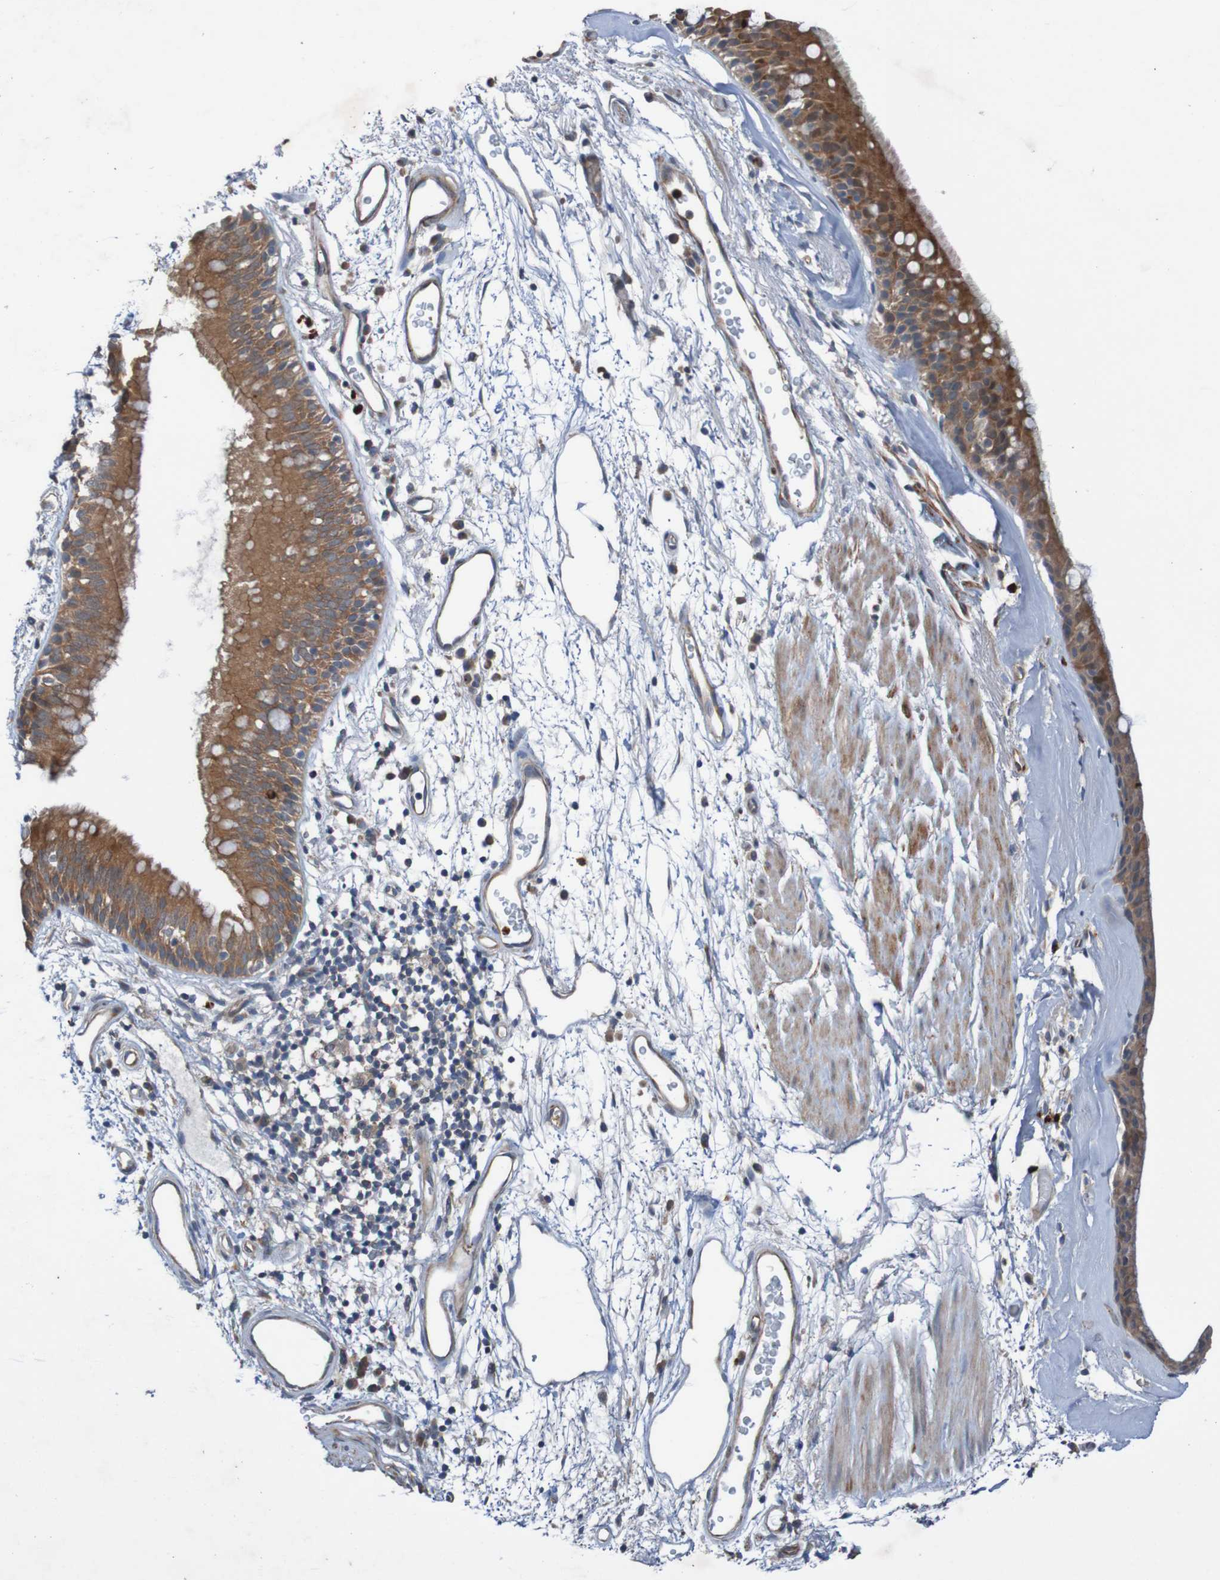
{"staining": {"intensity": "moderate", "quantity": ">75%", "location": "cytoplasmic/membranous"}, "tissue": "bronchus", "cell_type": "Respiratory epithelial cells", "image_type": "normal", "snomed": [{"axis": "morphology", "description": "Normal tissue, NOS"}, {"axis": "morphology", "description": "Adenocarcinoma, NOS"}, {"axis": "topography", "description": "Bronchus"}, {"axis": "topography", "description": "Lung"}], "caption": "Moderate cytoplasmic/membranous positivity for a protein is appreciated in approximately >75% of respiratory epithelial cells of benign bronchus using IHC.", "gene": "ST8SIA6", "patient": {"sex": "female", "age": 54}}